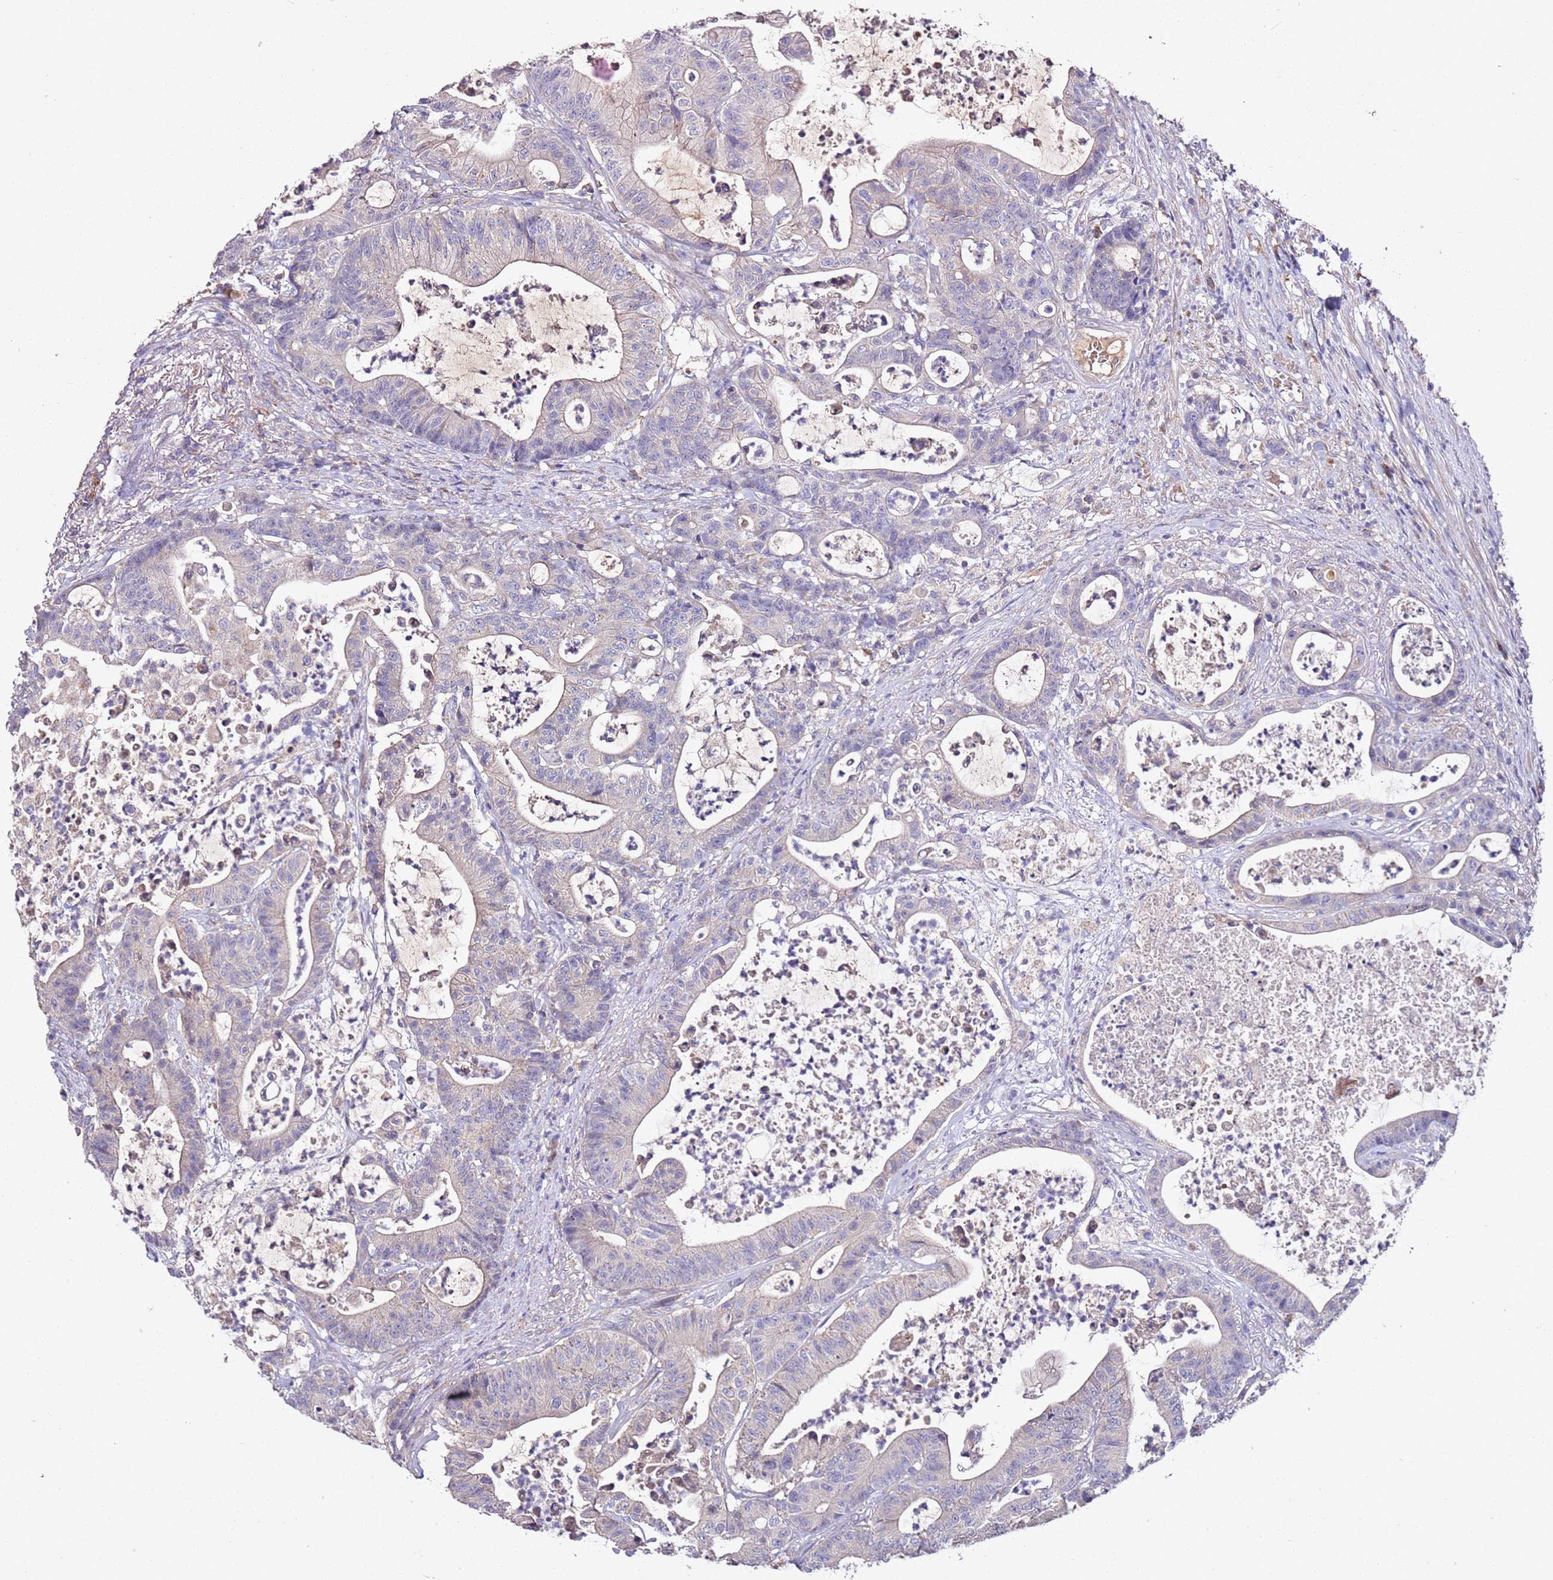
{"staining": {"intensity": "negative", "quantity": "none", "location": "none"}, "tissue": "colorectal cancer", "cell_type": "Tumor cells", "image_type": "cancer", "snomed": [{"axis": "morphology", "description": "Adenocarcinoma, NOS"}, {"axis": "topography", "description": "Colon"}], "caption": "This is an immunohistochemistry micrograph of human adenocarcinoma (colorectal). There is no expression in tumor cells.", "gene": "OR2B11", "patient": {"sex": "female", "age": 84}}